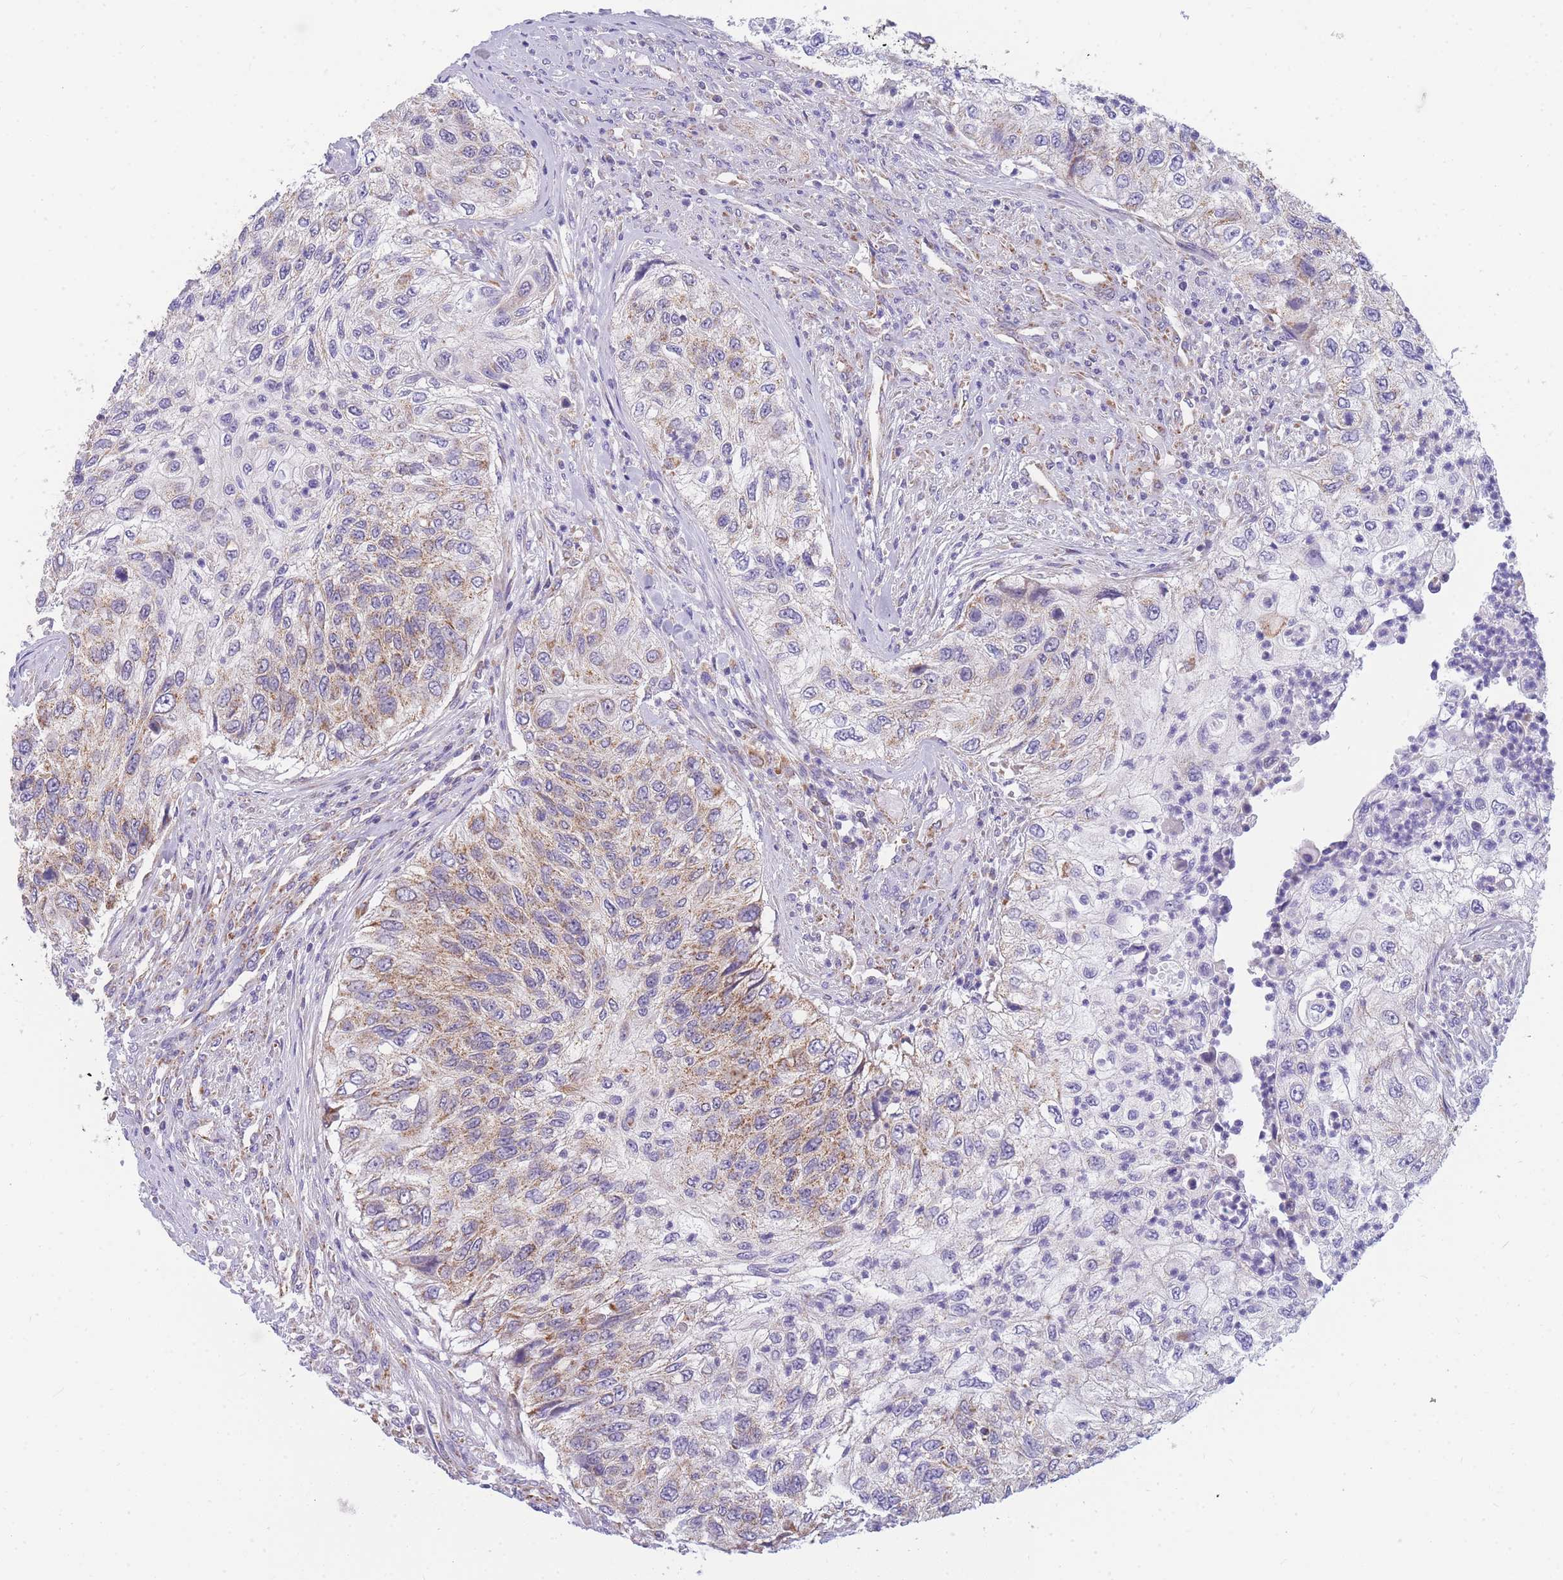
{"staining": {"intensity": "moderate", "quantity": "<25%", "location": "cytoplasmic/membranous"}, "tissue": "urothelial cancer", "cell_type": "Tumor cells", "image_type": "cancer", "snomed": [{"axis": "morphology", "description": "Urothelial carcinoma, High grade"}, {"axis": "topography", "description": "Urinary bladder"}], "caption": "Urothelial cancer tissue reveals moderate cytoplasmic/membranous positivity in approximately <25% of tumor cells, visualized by immunohistochemistry.", "gene": "MRPS11", "patient": {"sex": "female", "age": 60}}